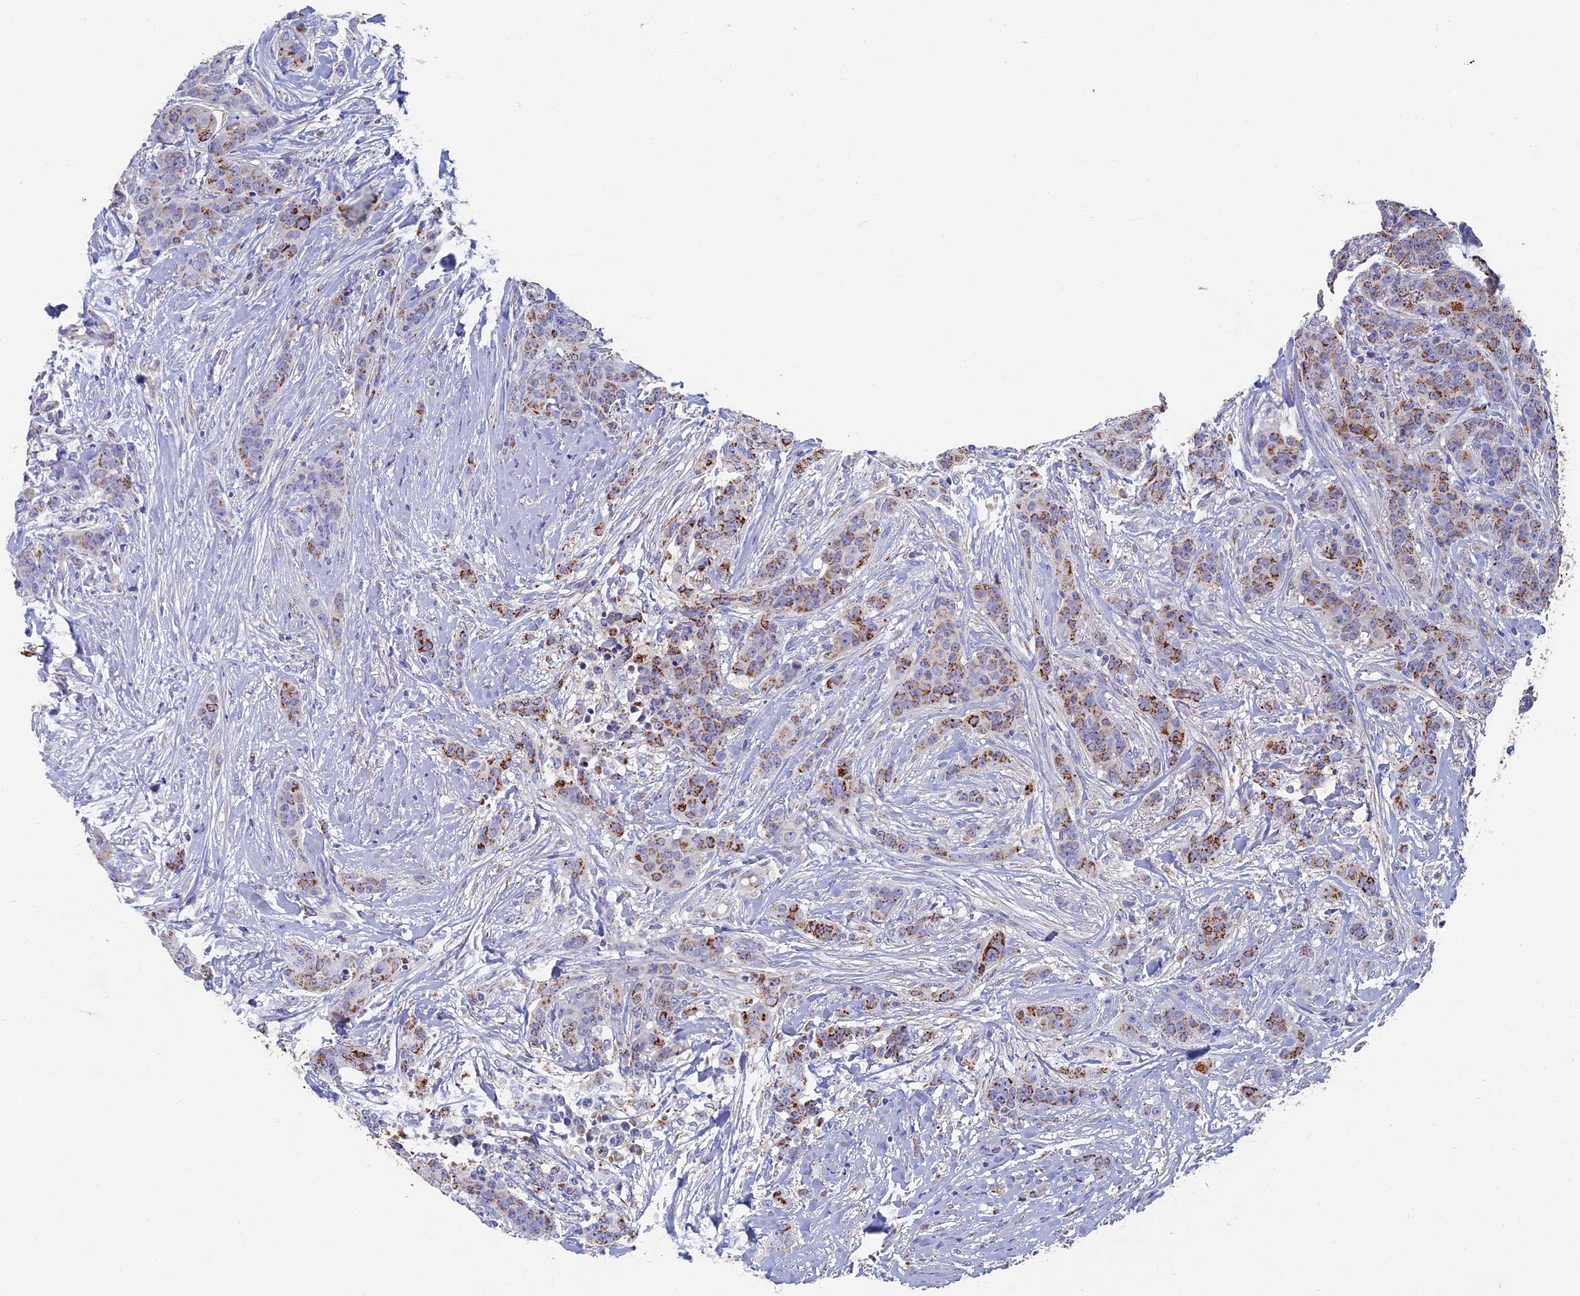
{"staining": {"intensity": "moderate", "quantity": "25%-75%", "location": "cytoplasmic/membranous"}, "tissue": "breast cancer", "cell_type": "Tumor cells", "image_type": "cancer", "snomed": [{"axis": "morphology", "description": "Duct carcinoma"}, {"axis": "topography", "description": "Breast"}], "caption": "Immunohistochemical staining of human breast cancer (infiltrating ductal carcinoma) shows medium levels of moderate cytoplasmic/membranous protein positivity in about 25%-75% of tumor cells. The staining is performed using DAB brown chromogen to label protein expression. The nuclei are counter-stained blue using hematoxylin.", "gene": "OAT", "patient": {"sex": "female", "age": 40}}